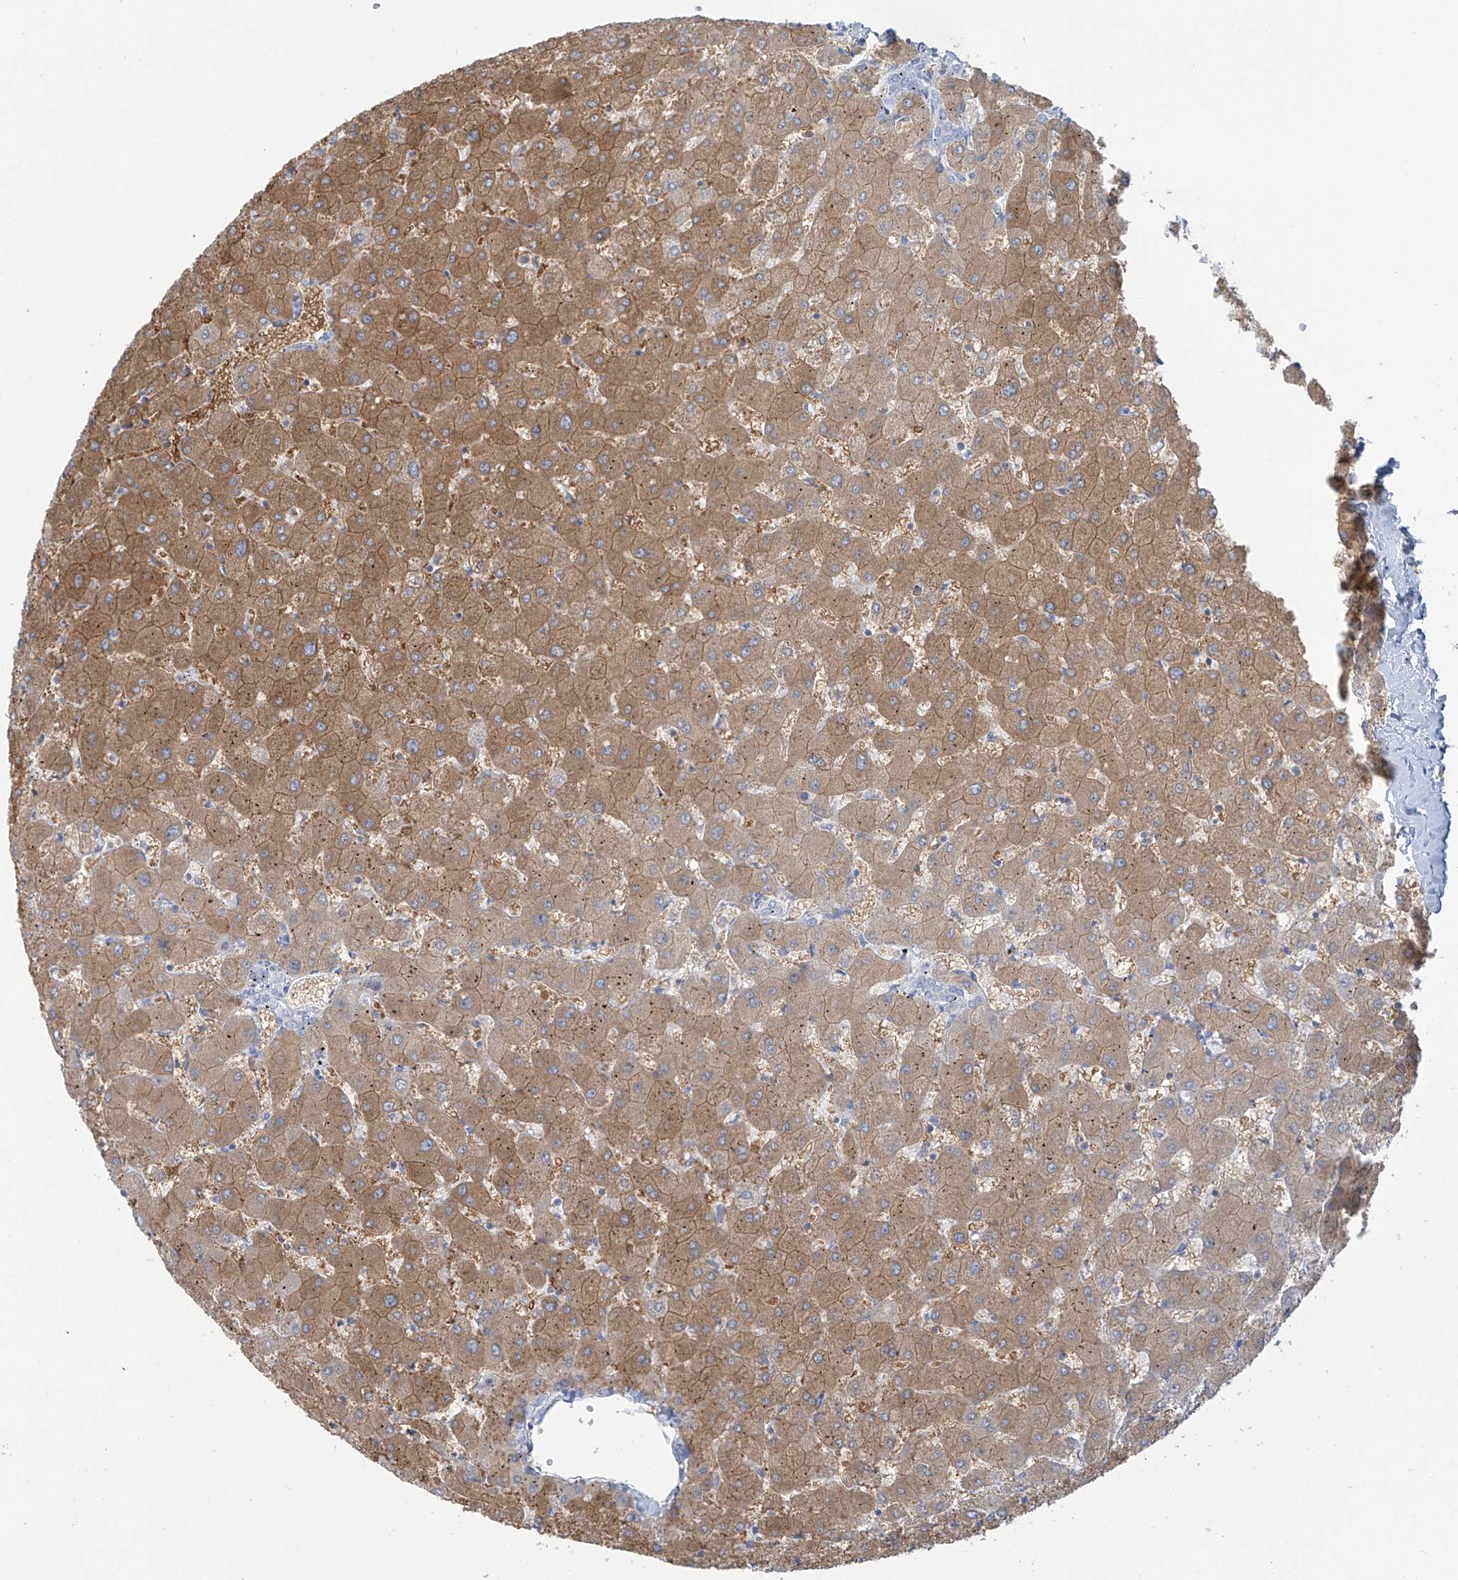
{"staining": {"intensity": "negative", "quantity": "none", "location": "none"}, "tissue": "liver", "cell_type": "Cholangiocytes", "image_type": "normal", "snomed": [{"axis": "morphology", "description": "Normal tissue, NOS"}, {"axis": "topography", "description": "Liver"}], "caption": "Histopathology image shows no protein positivity in cholangiocytes of benign liver.", "gene": "TRMT2B", "patient": {"sex": "female", "age": 63}}